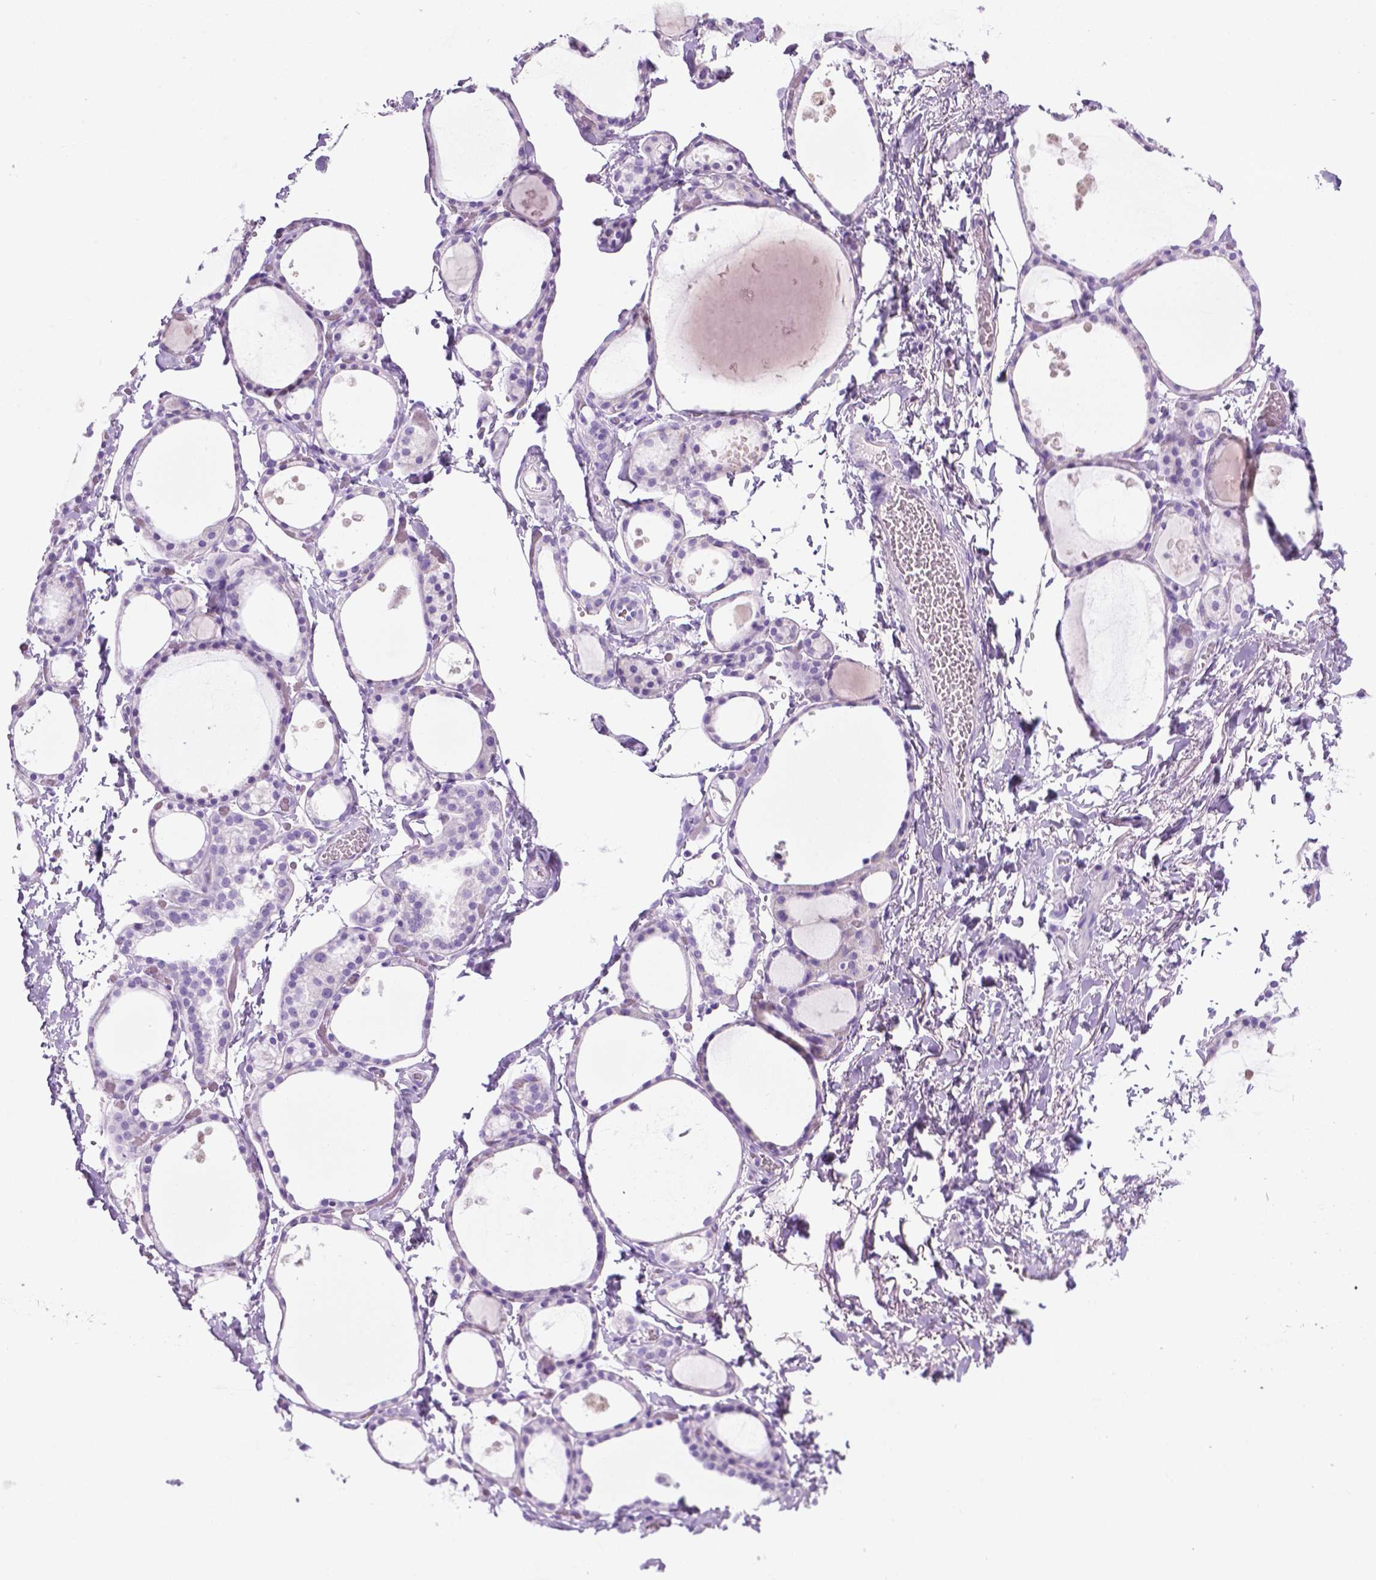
{"staining": {"intensity": "negative", "quantity": "none", "location": "none"}, "tissue": "thyroid gland", "cell_type": "Glandular cells", "image_type": "normal", "snomed": [{"axis": "morphology", "description": "Normal tissue, NOS"}, {"axis": "topography", "description": "Thyroid gland"}], "caption": "IHC of unremarkable human thyroid gland exhibits no staining in glandular cells. Nuclei are stained in blue.", "gene": "LELP1", "patient": {"sex": "male", "age": 68}}